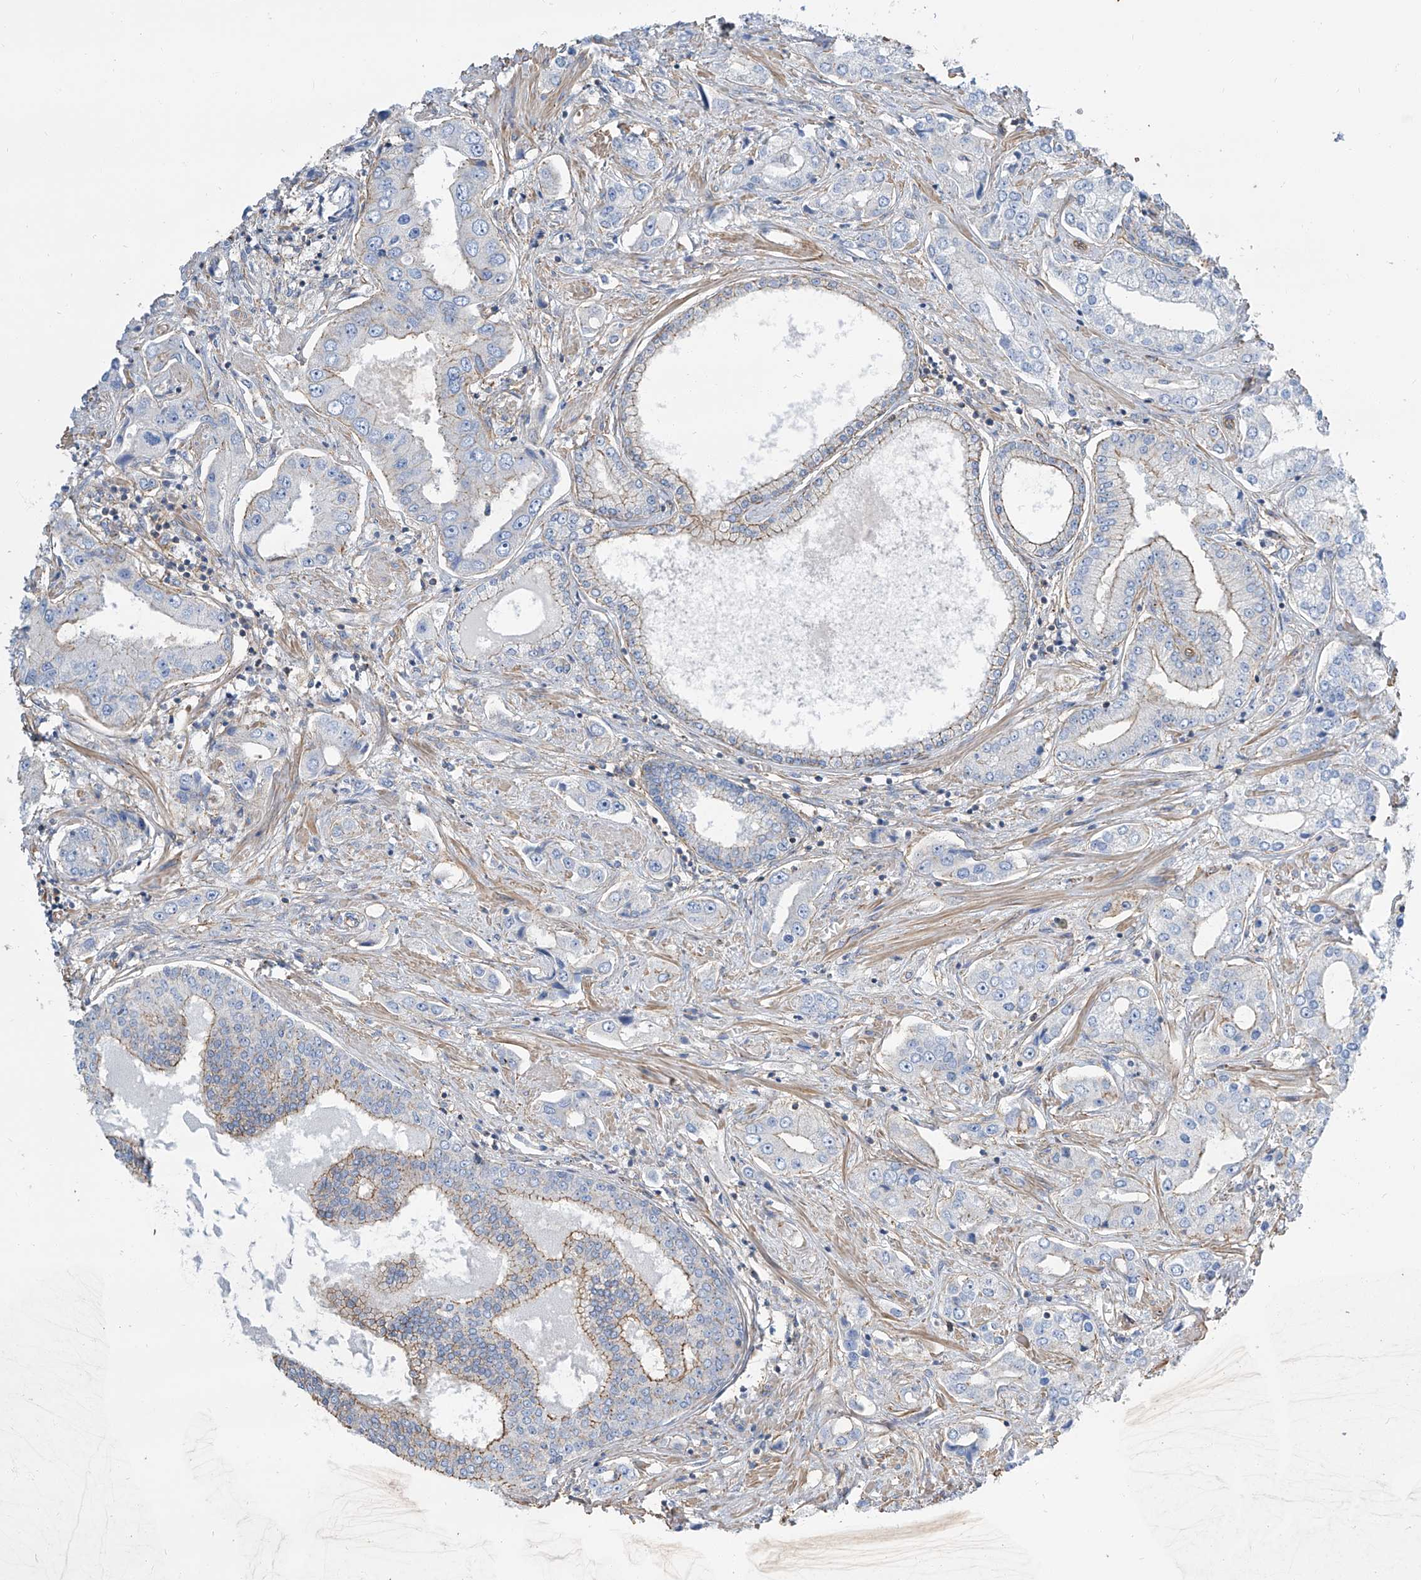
{"staining": {"intensity": "moderate", "quantity": "<25%", "location": "cytoplasmic/membranous"}, "tissue": "prostate cancer", "cell_type": "Tumor cells", "image_type": "cancer", "snomed": [{"axis": "morphology", "description": "Adenocarcinoma, High grade"}, {"axis": "topography", "description": "Prostate"}], "caption": "Prostate high-grade adenocarcinoma stained for a protein exhibits moderate cytoplasmic/membranous positivity in tumor cells.", "gene": "TXLNB", "patient": {"sex": "male", "age": 66}}